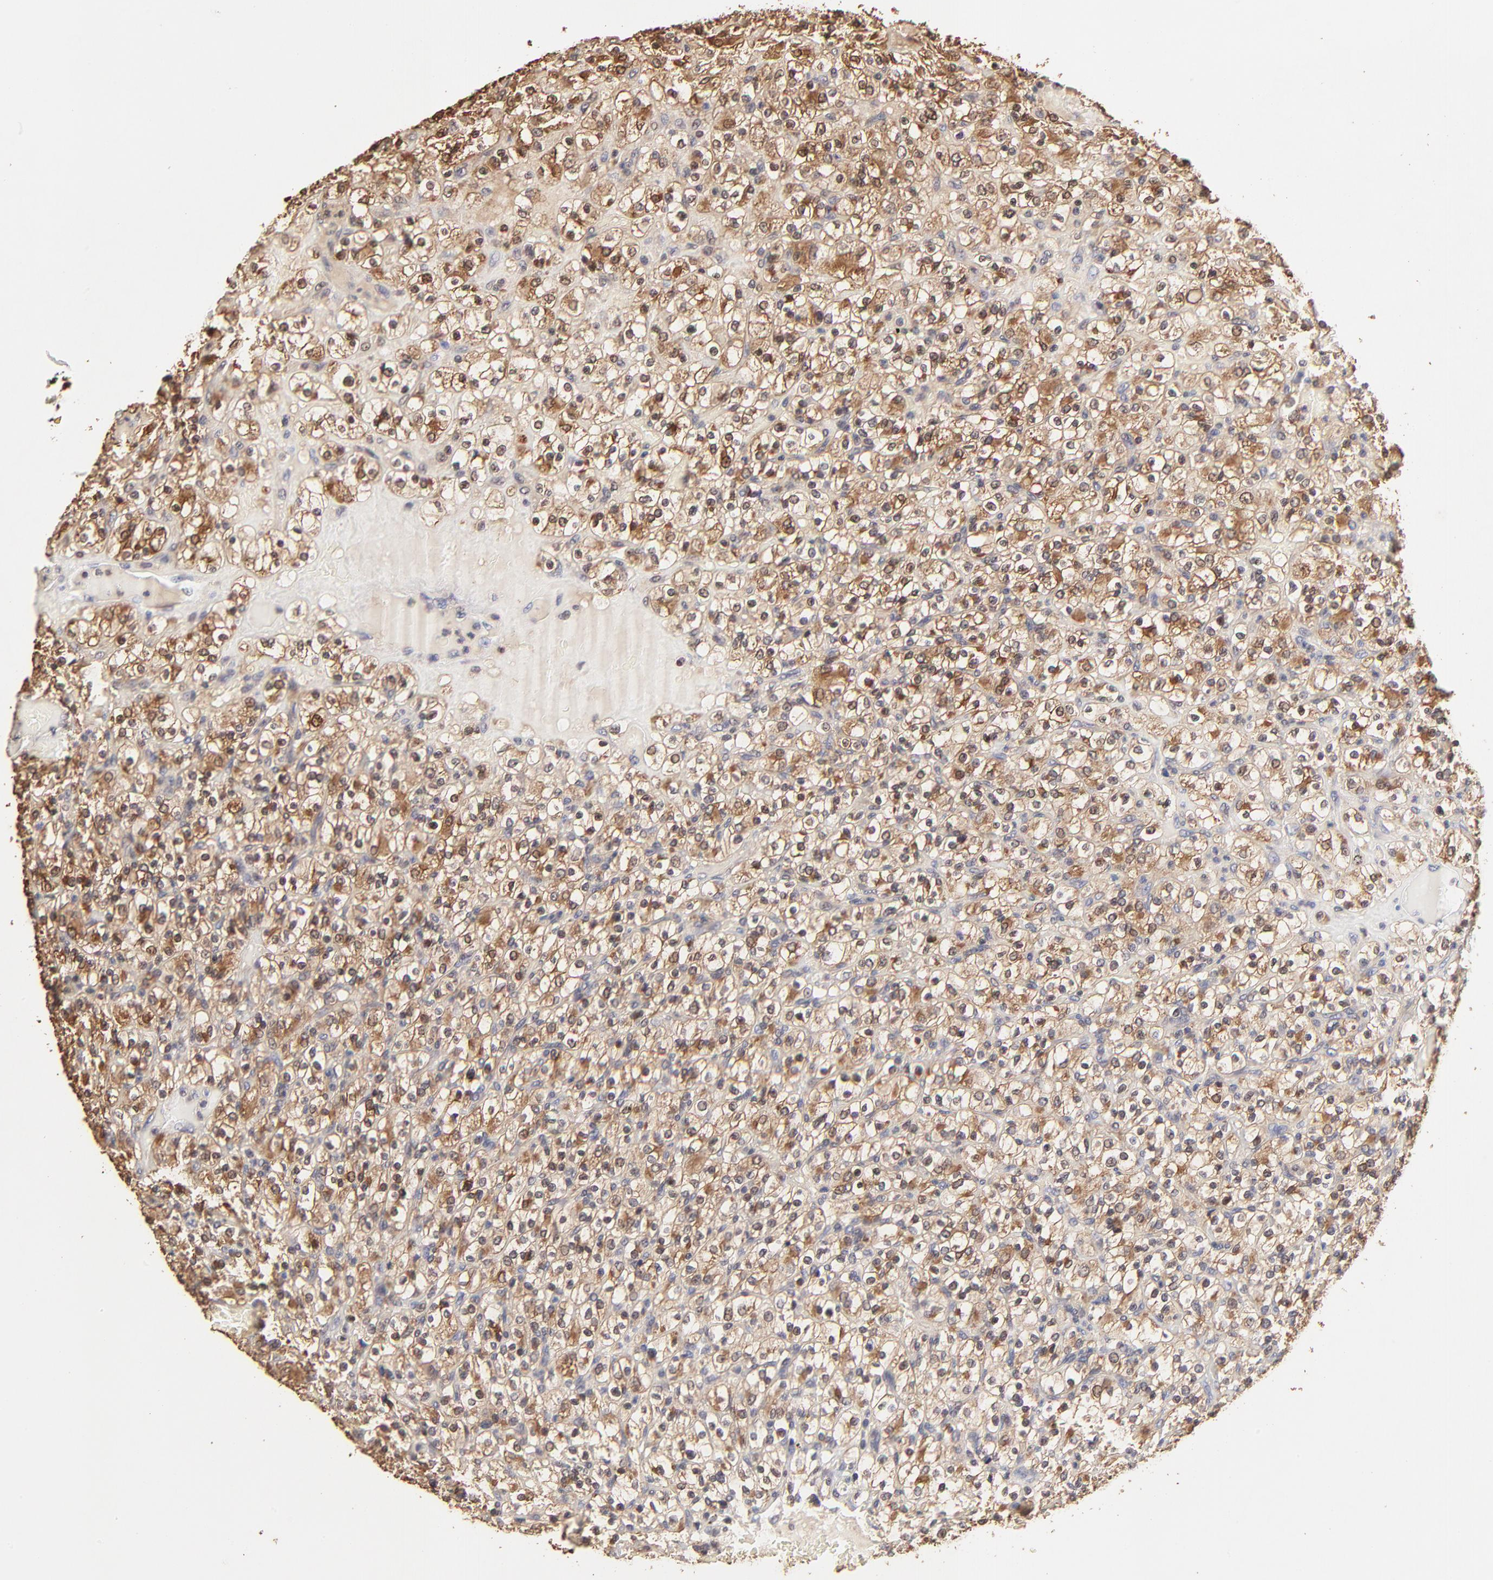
{"staining": {"intensity": "weak", "quantity": "25%-75%", "location": "cytoplasmic/membranous,nuclear"}, "tissue": "renal cancer", "cell_type": "Tumor cells", "image_type": "cancer", "snomed": [{"axis": "morphology", "description": "Normal tissue, NOS"}, {"axis": "morphology", "description": "Adenocarcinoma, NOS"}, {"axis": "topography", "description": "Kidney"}], "caption": "This micrograph reveals renal cancer stained with immunohistochemistry to label a protein in brown. The cytoplasmic/membranous and nuclear of tumor cells show weak positivity for the protein. Nuclei are counter-stained blue.", "gene": "BIRC5", "patient": {"sex": "female", "age": 72}}